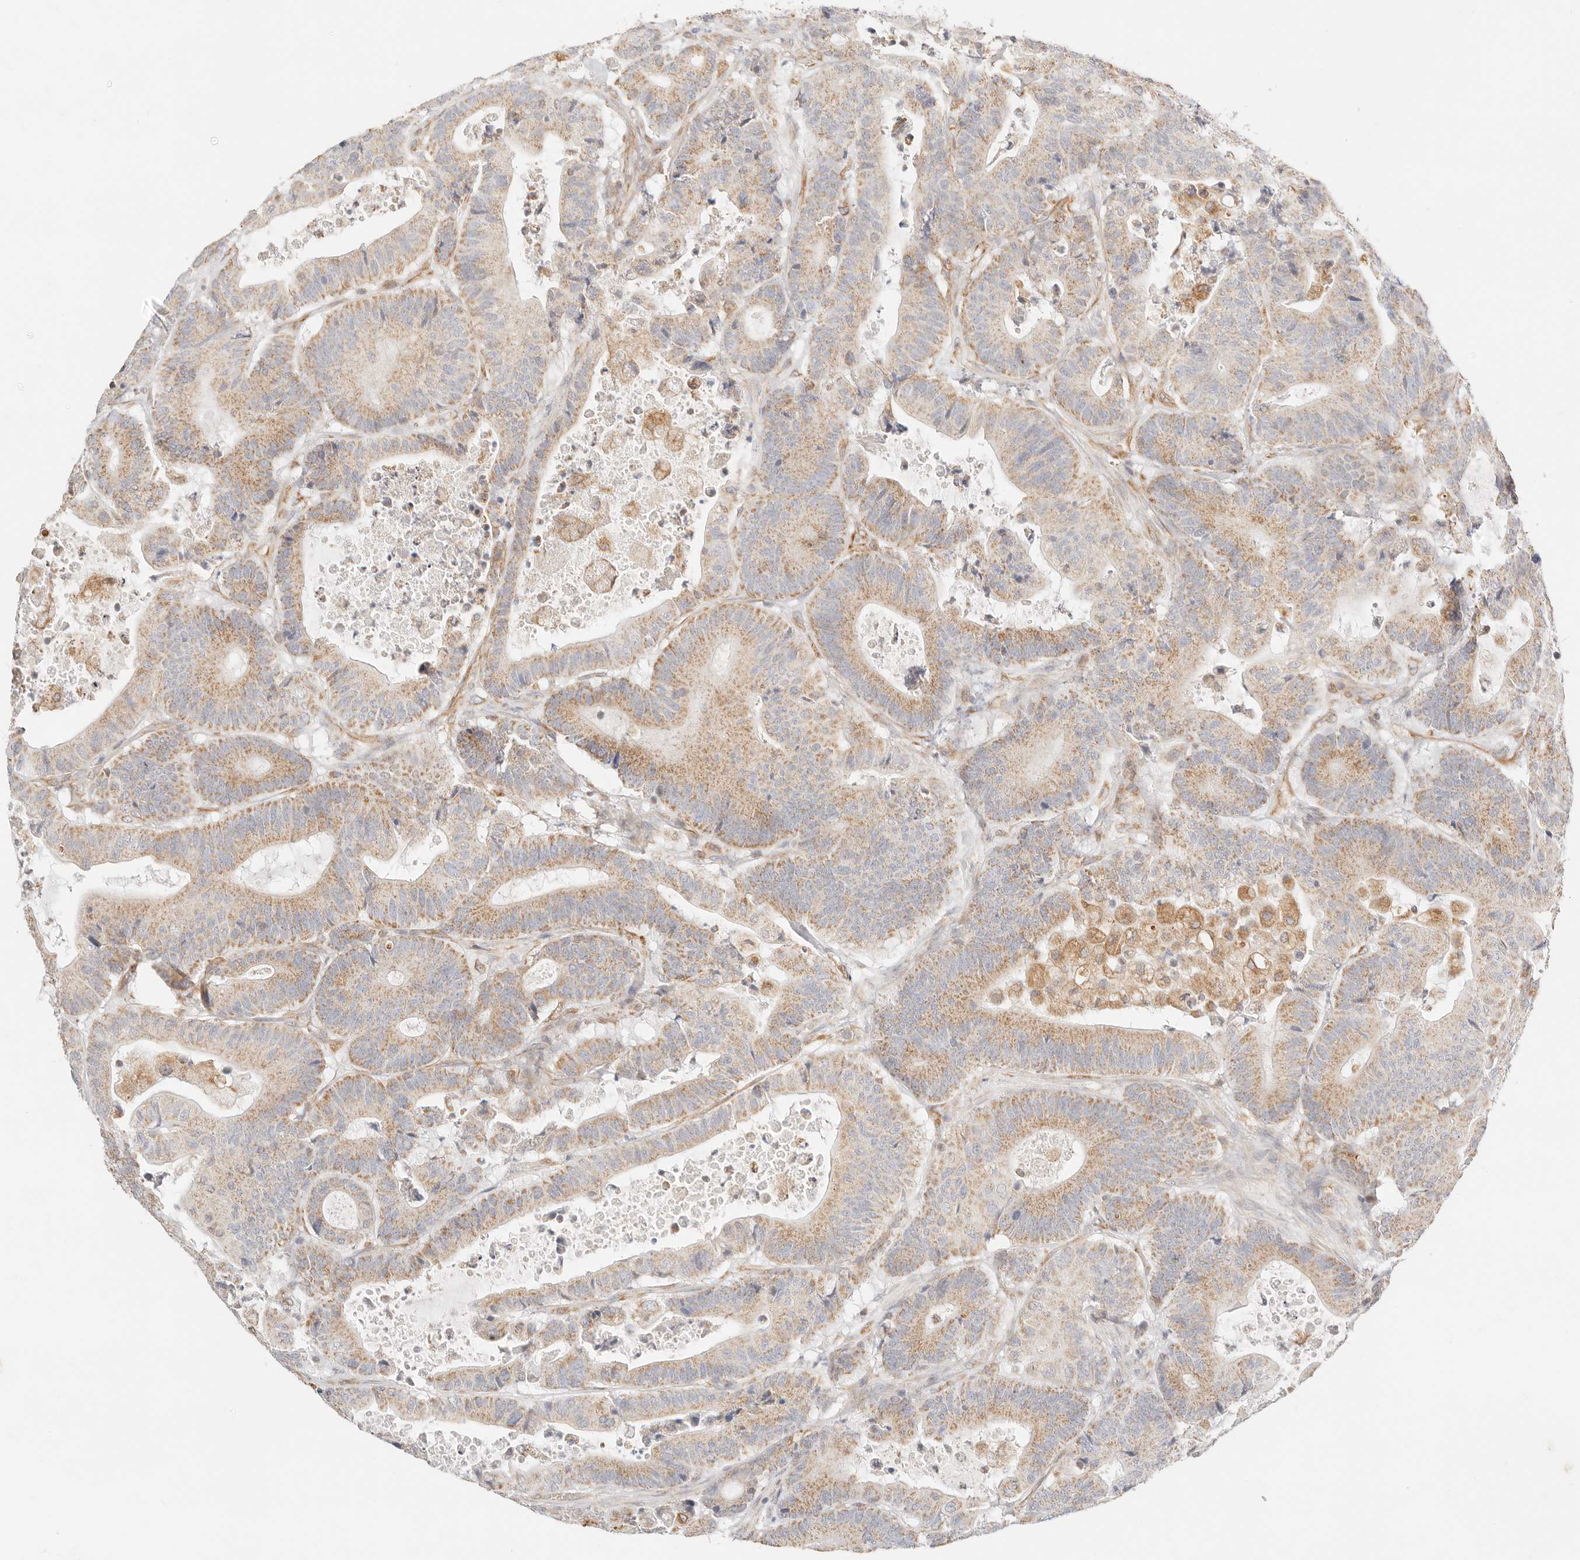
{"staining": {"intensity": "moderate", "quantity": ">75%", "location": "cytoplasmic/membranous"}, "tissue": "colorectal cancer", "cell_type": "Tumor cells", "image_type": "cancer", "snomed": [{"axis": "morphology", "description": "Adenocarcinoma, NOS"}, {"axis": "topography", "description": "Colon"}], "caption": "Immunohistochemistry of adenocarcinoma (colorectal) demonstrates medium levels of moderate cytoplasmic/membranous positivity in approximately >75% of tumor cells. The staining is performed using DAB (3,3'-diaminobenzidine) brown chromogen to label protein expression. The nuclei are counter-stained blue using hematoxylin.", "gene": "ZC3H11A", "patient": {"sex": "female", "age": 84}}